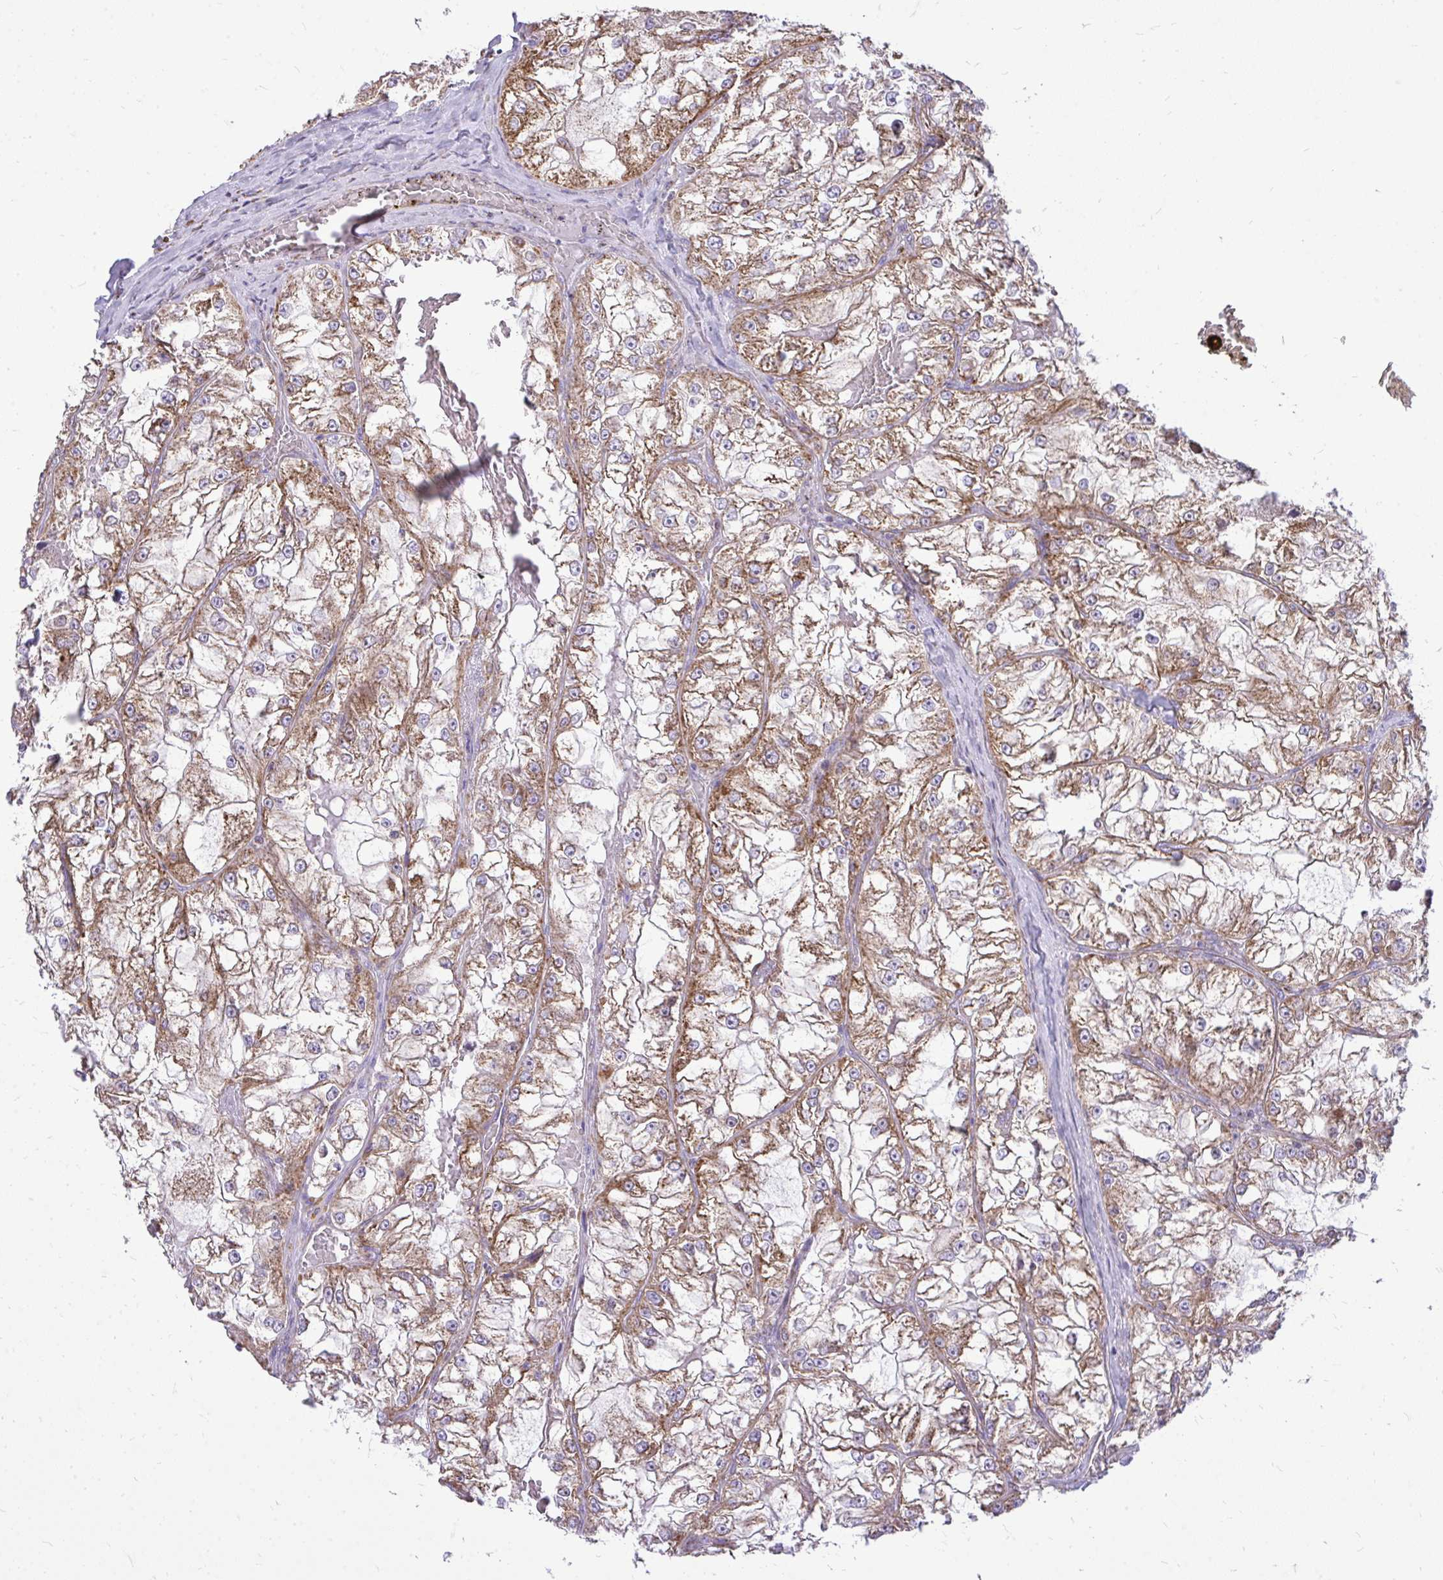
{"staining": {"intensity": "moderate", "quantity": ">75%", "location": "cytoplasmic/membranous"}, "tissue": "renal cancer", "cell_type": "Tumor cells", "image_type": "cancer", "snomed": [{"axis": "morphology", "description": "Adenocarcinoma, NOS"}, {"axis": "topography", "description": "Kidney"}], "caption": "About >75% of tumor cells in human adenocarcinoma (renal) exhibit moderate cytoplasmic/membranous protein positivity as visualized by brown immunohistochemical staining.", "gene": "SPTBN2", "patient": {"sex": "female", "age": 72}}